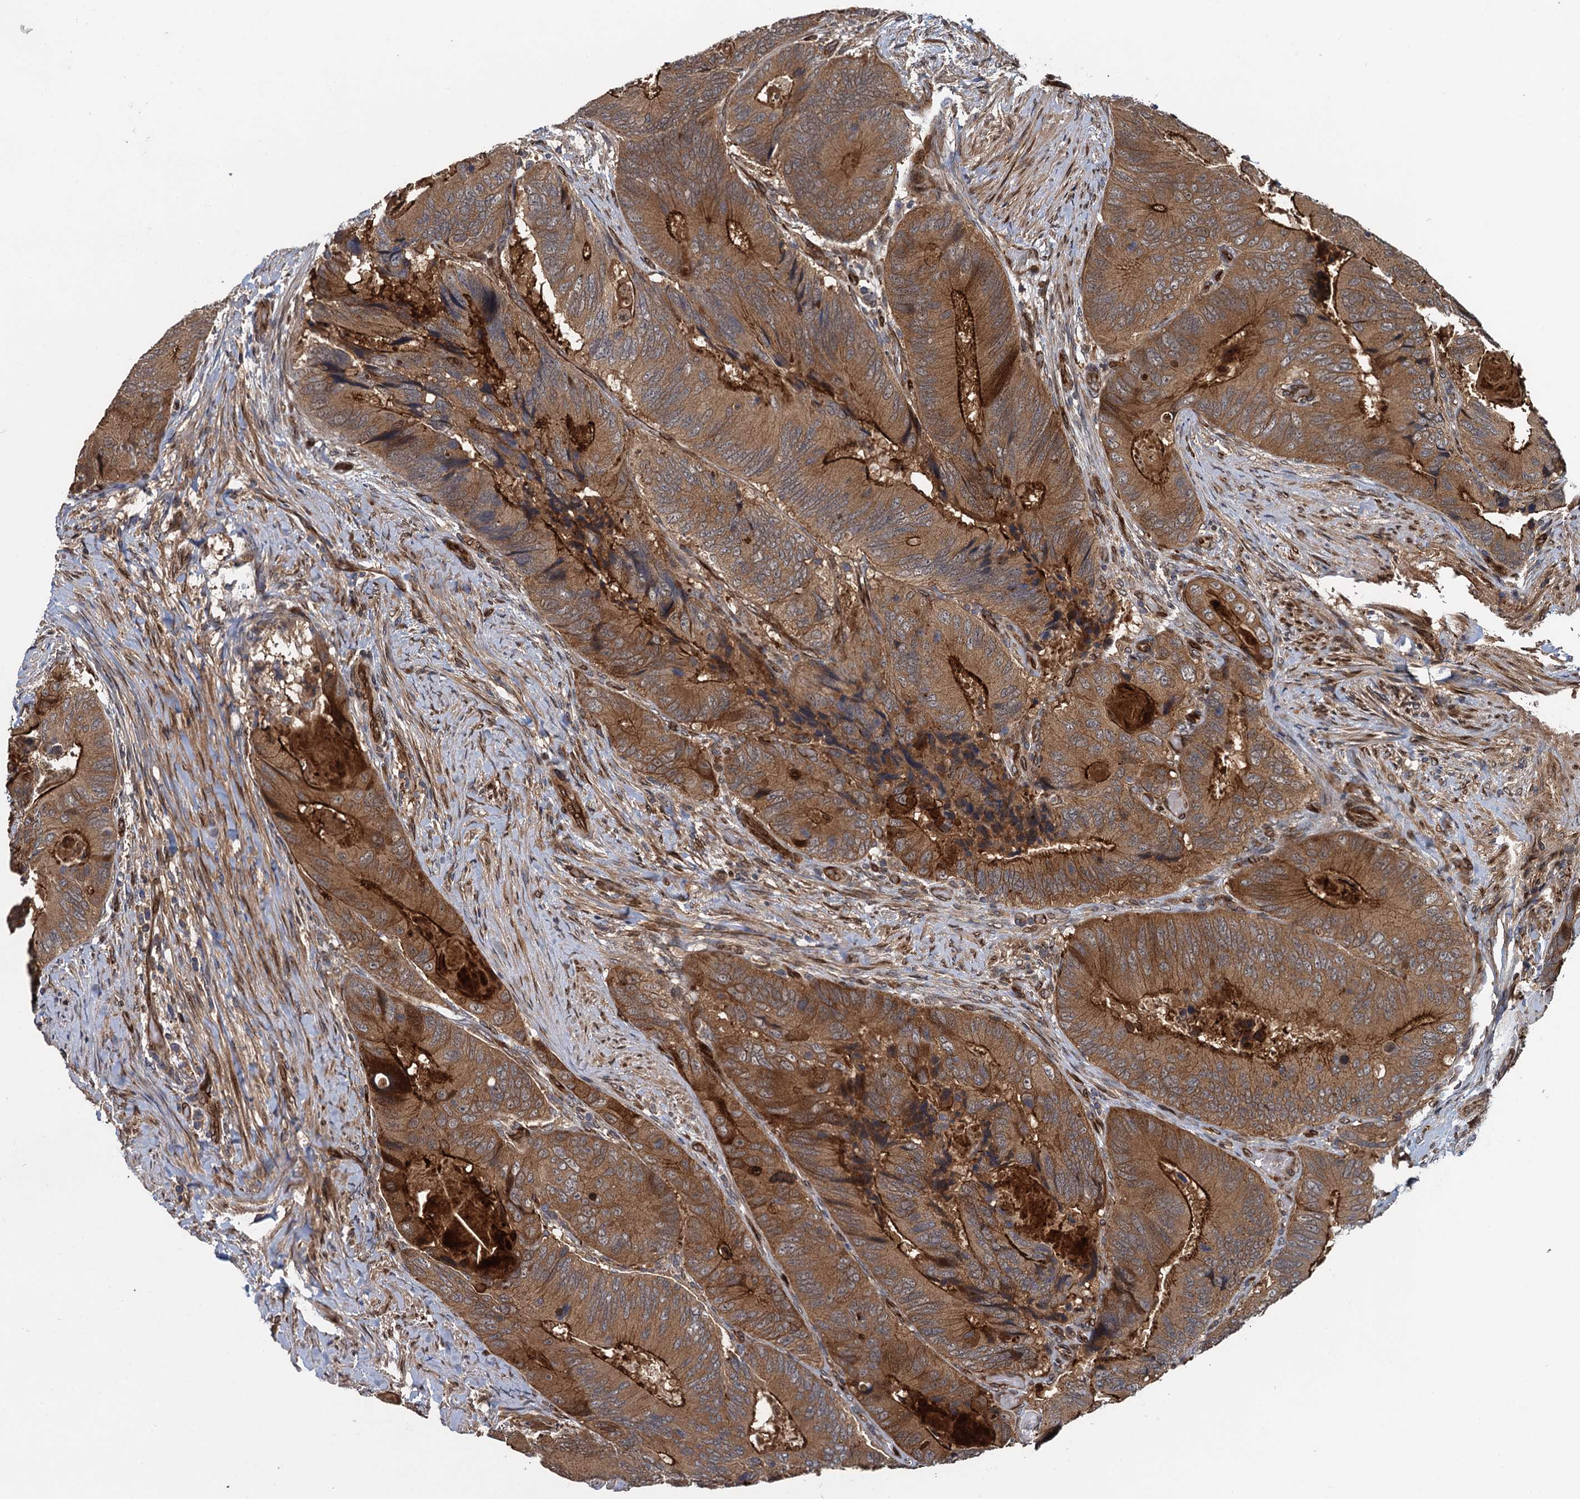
{"staining": {"intensity": "strong", "quantity": ">75%", "location": "cytoplasmic/membranous"}, "tissue": "colorectal cancer", "cell_type": "Tumor cells", "image_type": "cancer", "snomed": [{"axis": "morphology", "description": "Adenocarcinoma, NOS"}, {"axis": "topography", "description": "Colon"}], "caption": "High-power microscopy captured an immunohistochemistry histopathology image of adenocarcinoma (colorectal), revealing strong cytoplasmic/membranous expression in about >75% of tumor cells.", "gene": "RHOBTB1", "patient": {"sex": "male", "age": 84}}